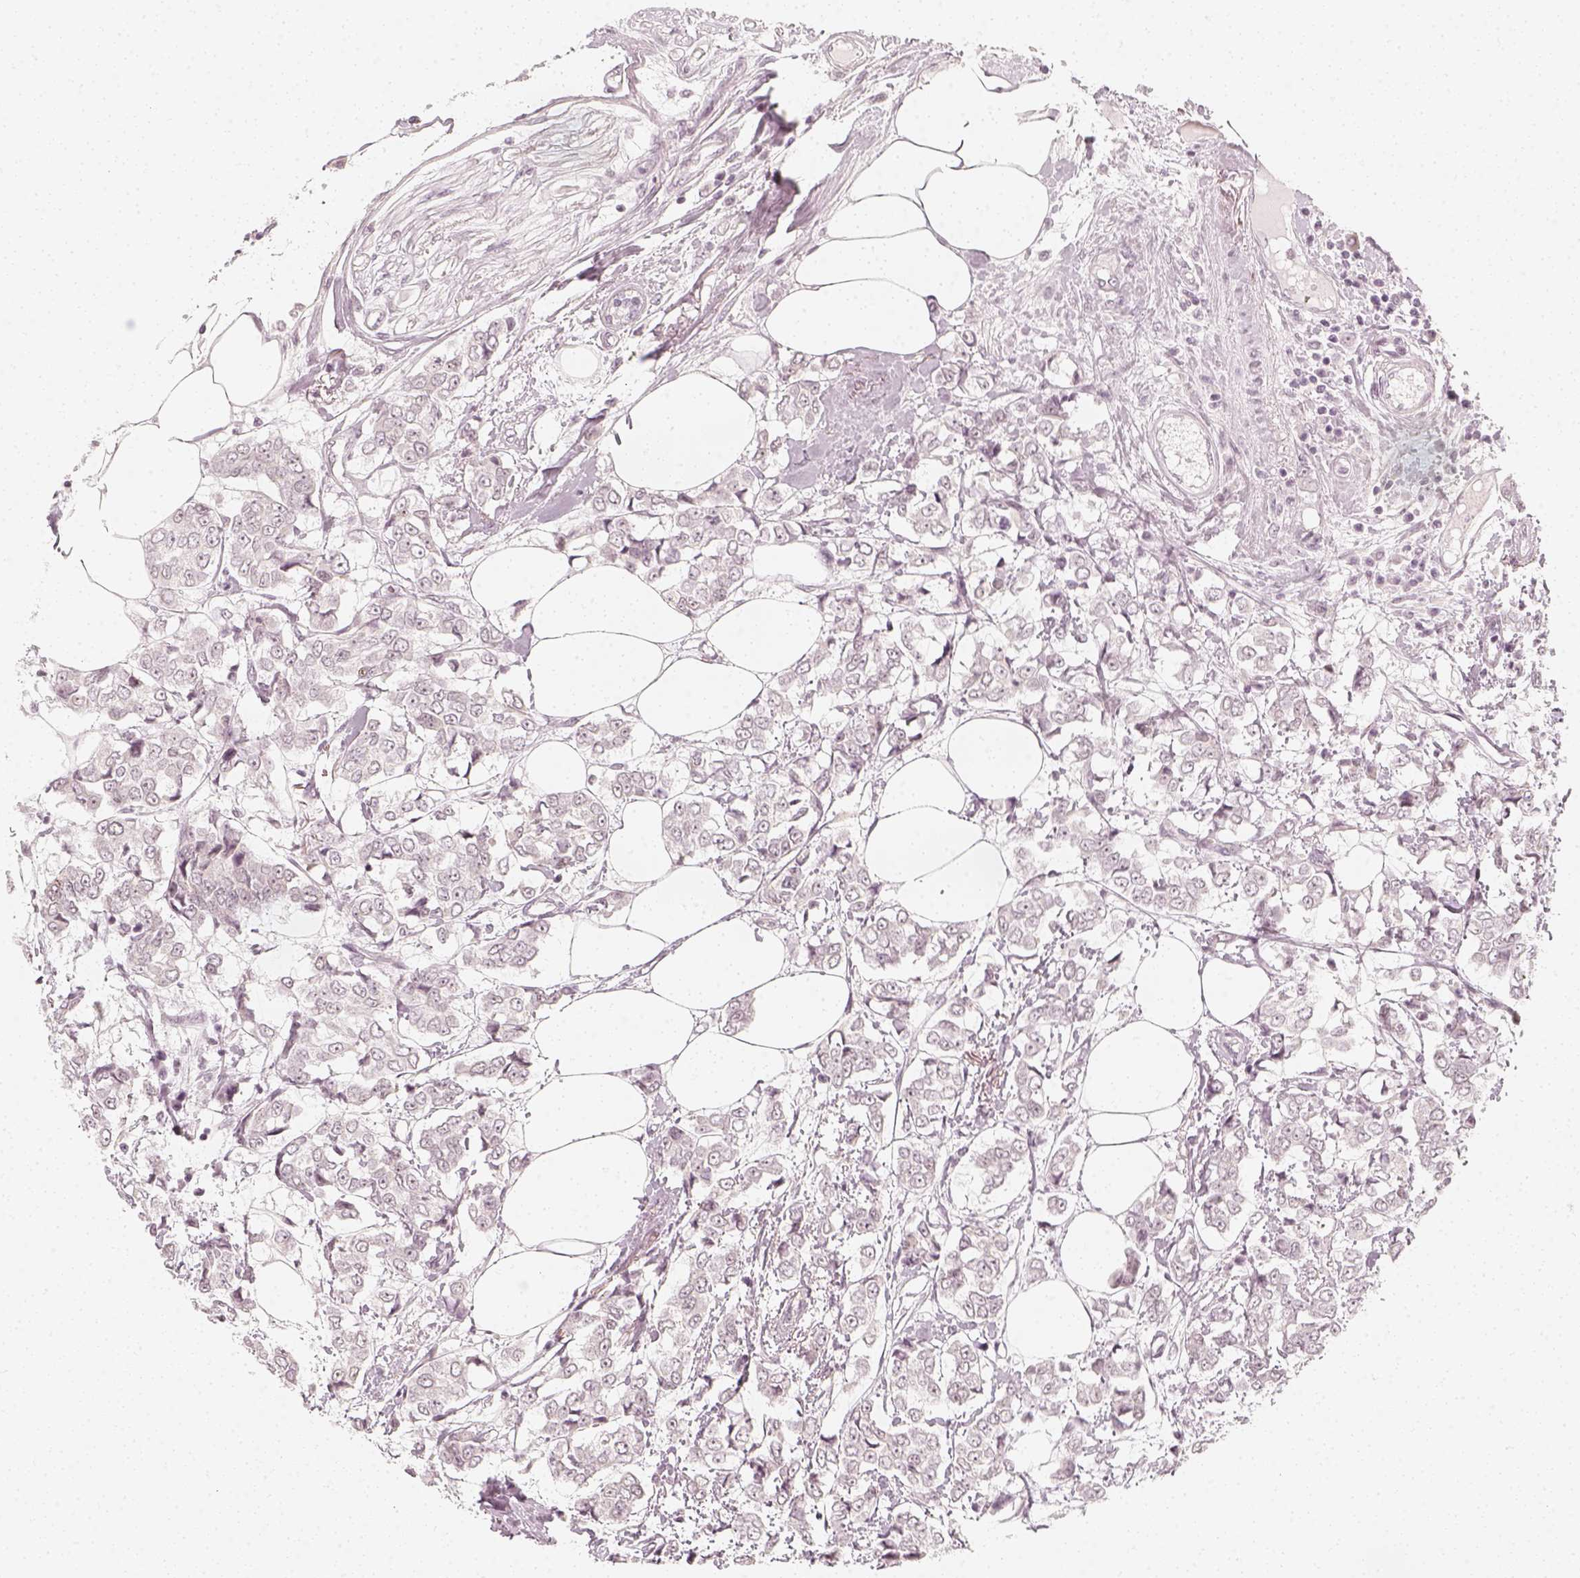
{"staining": {"intensity": "negative", "quantity": "none", "location": "none"}, "tissue": "breast cancer", "cell_type": "Tumor cells", "image_type": "cancer", "snomed": [{"axis": "morphology", "description": "Duct carcinoma"}, {"axis": "topography", "description": "Breast"}], "caption": "The immunohistochemistry (IHC) histopathology image has no significant positivity in tumor cells of breast cancer (infiltrating ductal carcinoma) tissue.", "gene": "KRTAP2-1", "patient": {"sex": "female", "age": 94}}